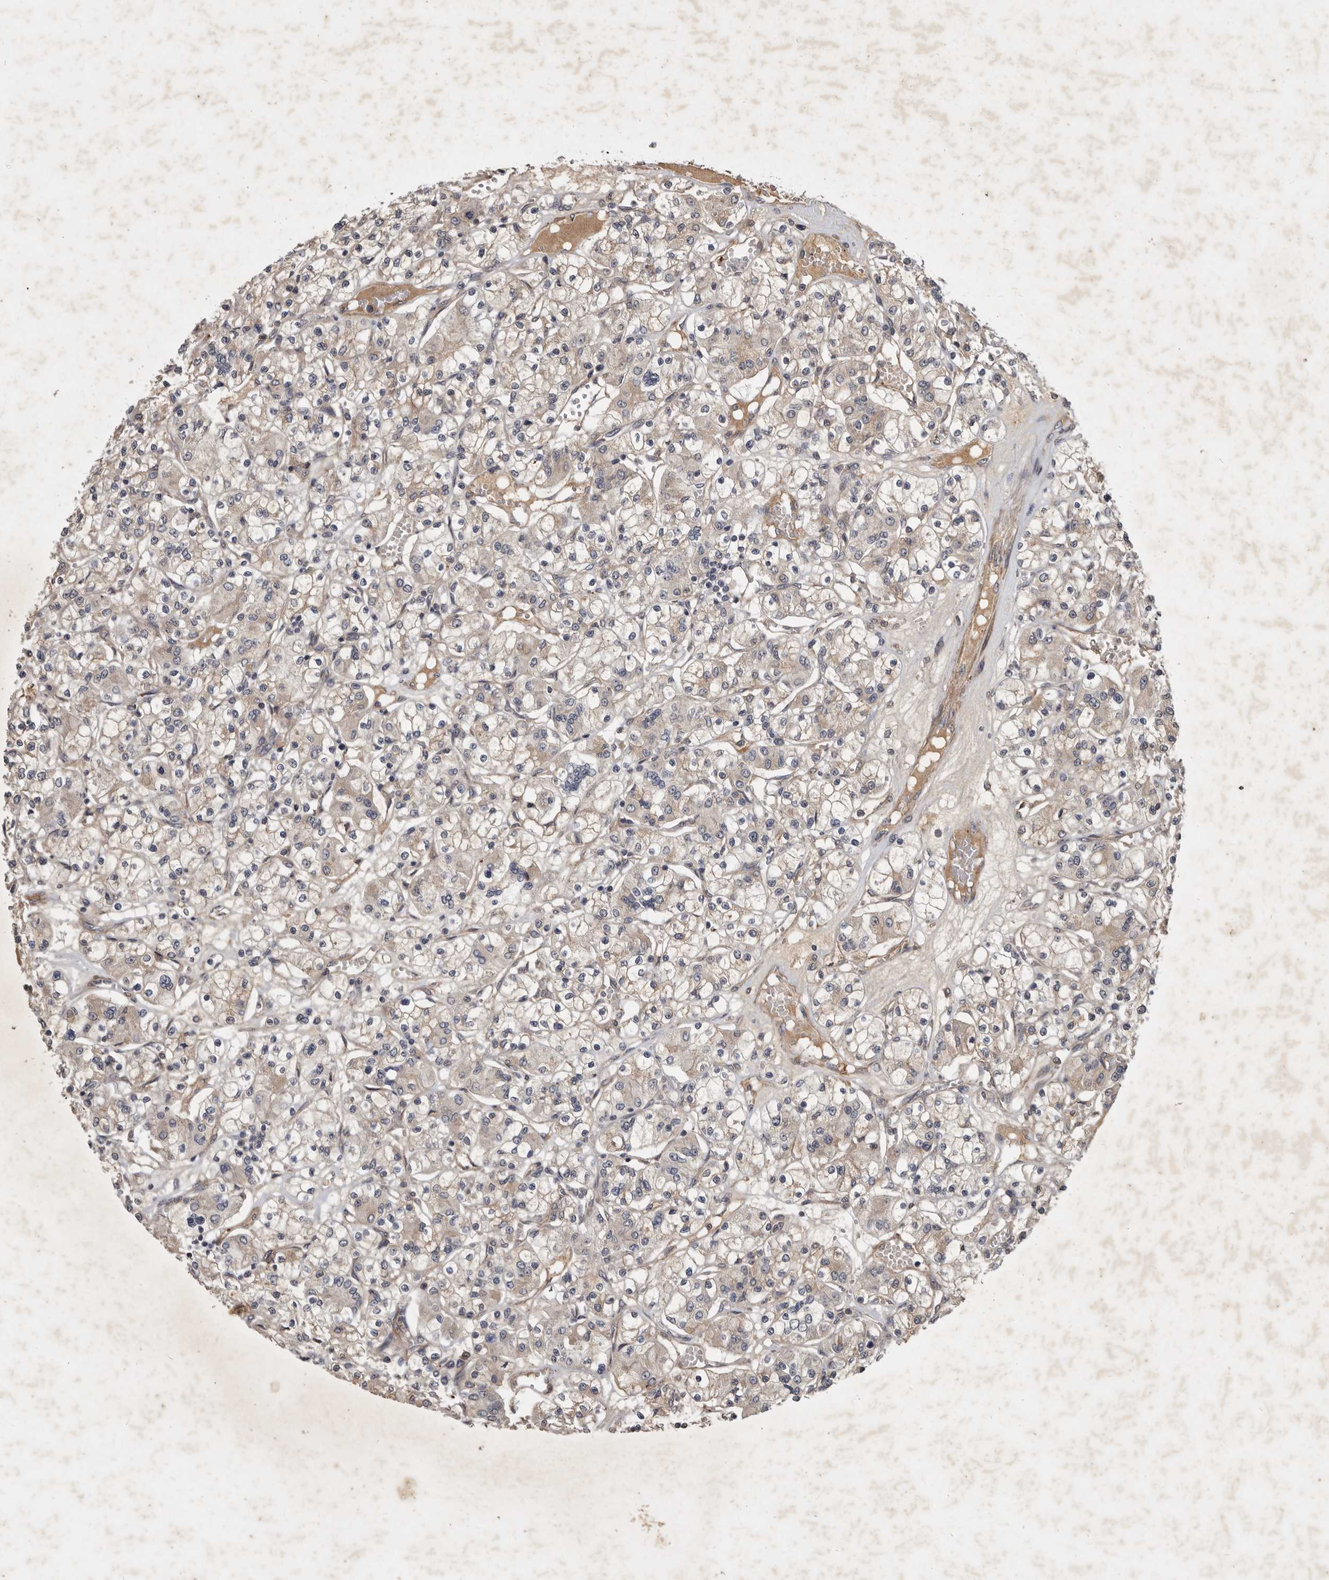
{"staining": {"intensity": "weak", "quantity": "<25%", "location": "cytoplasmic/membranous"}, "tissue": "renal cancer", "cell_type": "Tumor cells", "image_type": "cancer", "snomed": [{"axis": "morphology", "description": "Adenocarcinoma, NOS"}, {"axis": "topography", "description": "Kidney"}], "caption": "DAB (3,3'-diaminobenzidine) immunohistochemical staining of human renal cancer displays no significant expression in tumor cells.", "gene": "DNAJC28", "patient": {"sex": "female", "age": 59}}